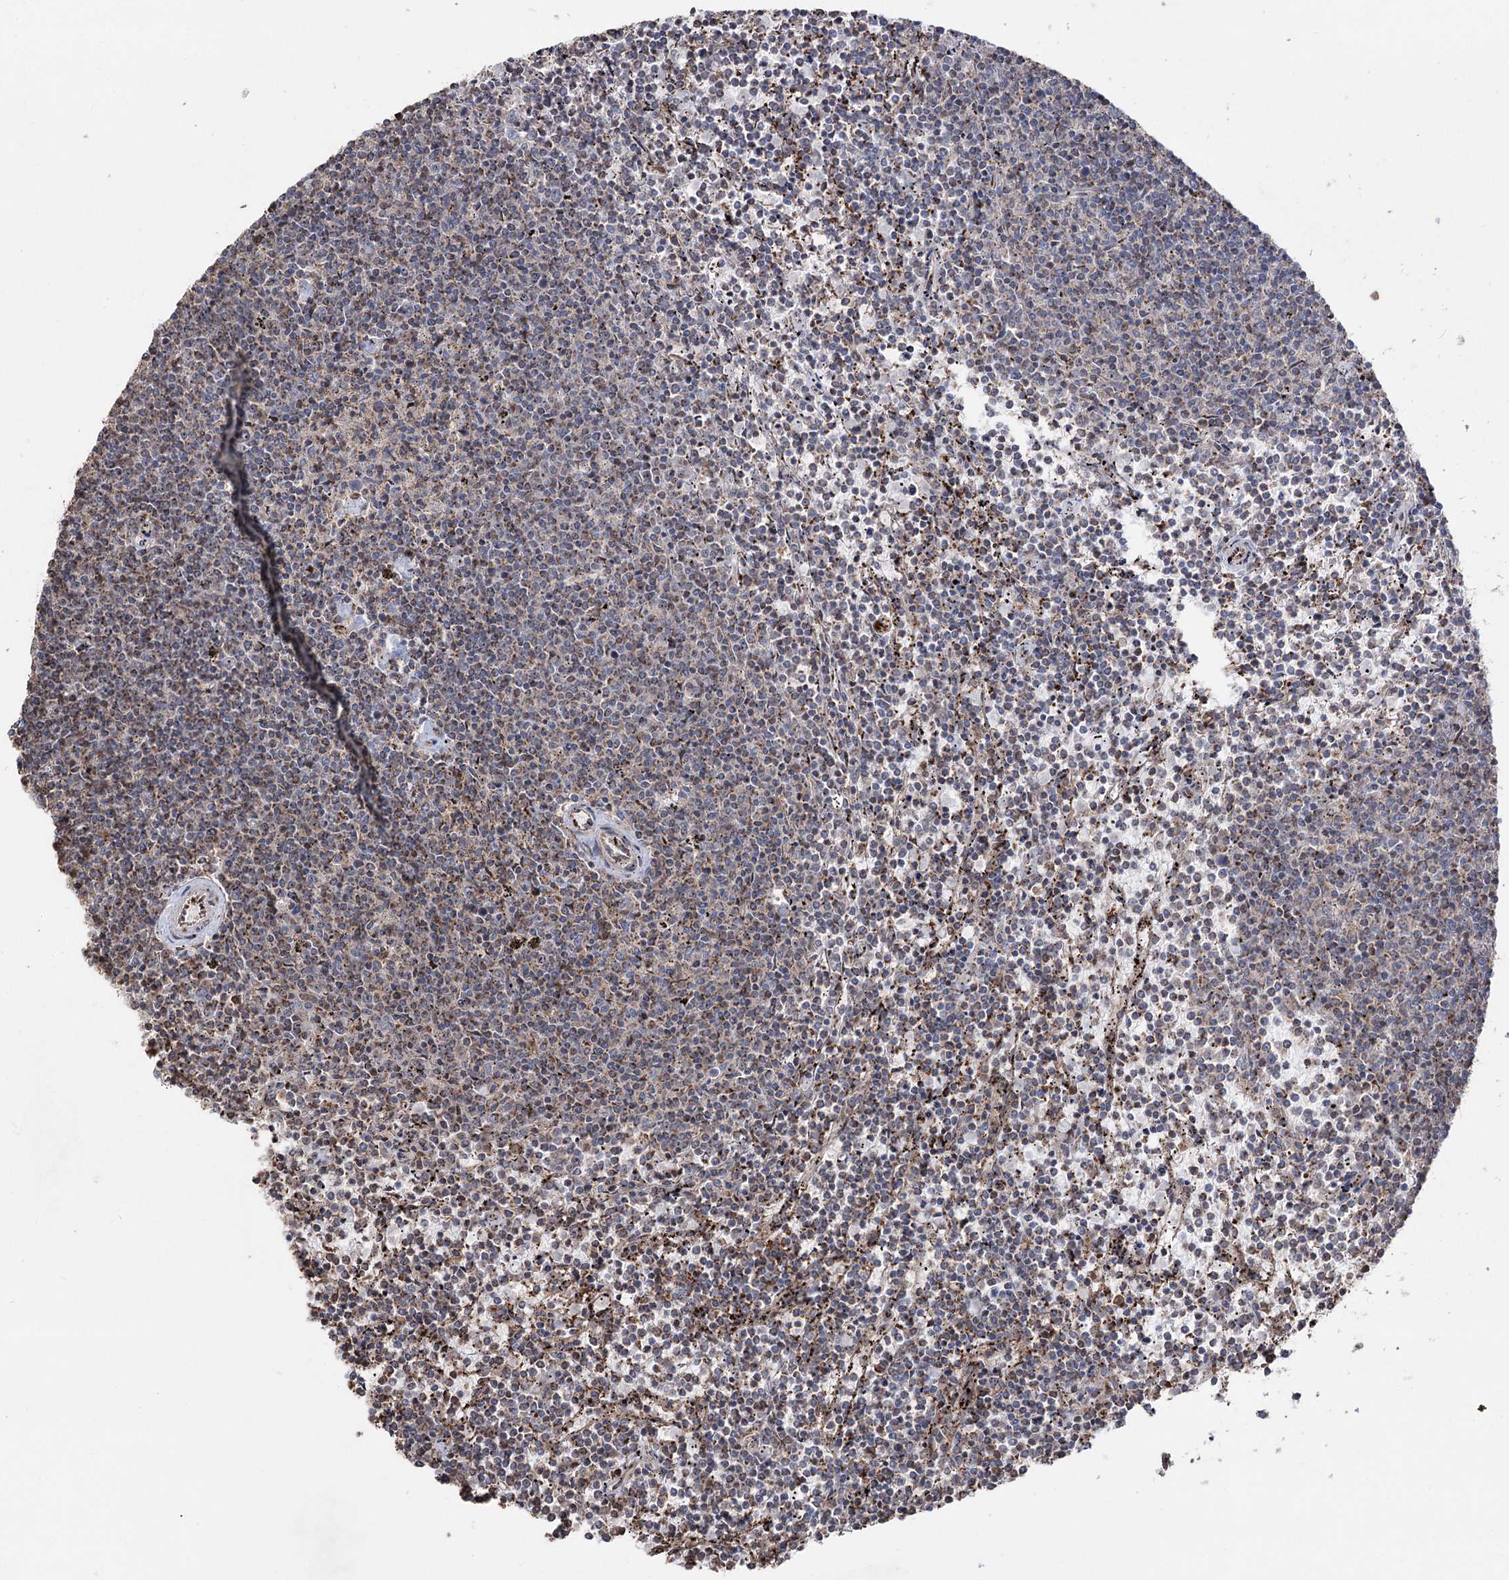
{"staining": {"intensity": "weak", "quantity": "25%-75%", "location": "cytoplasmic/membranous"}, "tissue": "lymphoma", "cell_type": "Tumor cells", "image_type": "cancer", "snomed": [{"axis": "morphology", "description": "Malignant lymphoma, non-Hodgkin's type, Low grade"}, {"axis": "topography", "description": "Spleen"}], "caption": "Immunohistochemical staining of lymphoma reveals low levels of weak cytoplasmic/membranous protein positivity in approximately 25%-75% of tumor cells.", "gene": "ARHGAP20", "patient": {"sex": "female", "age": 50}}